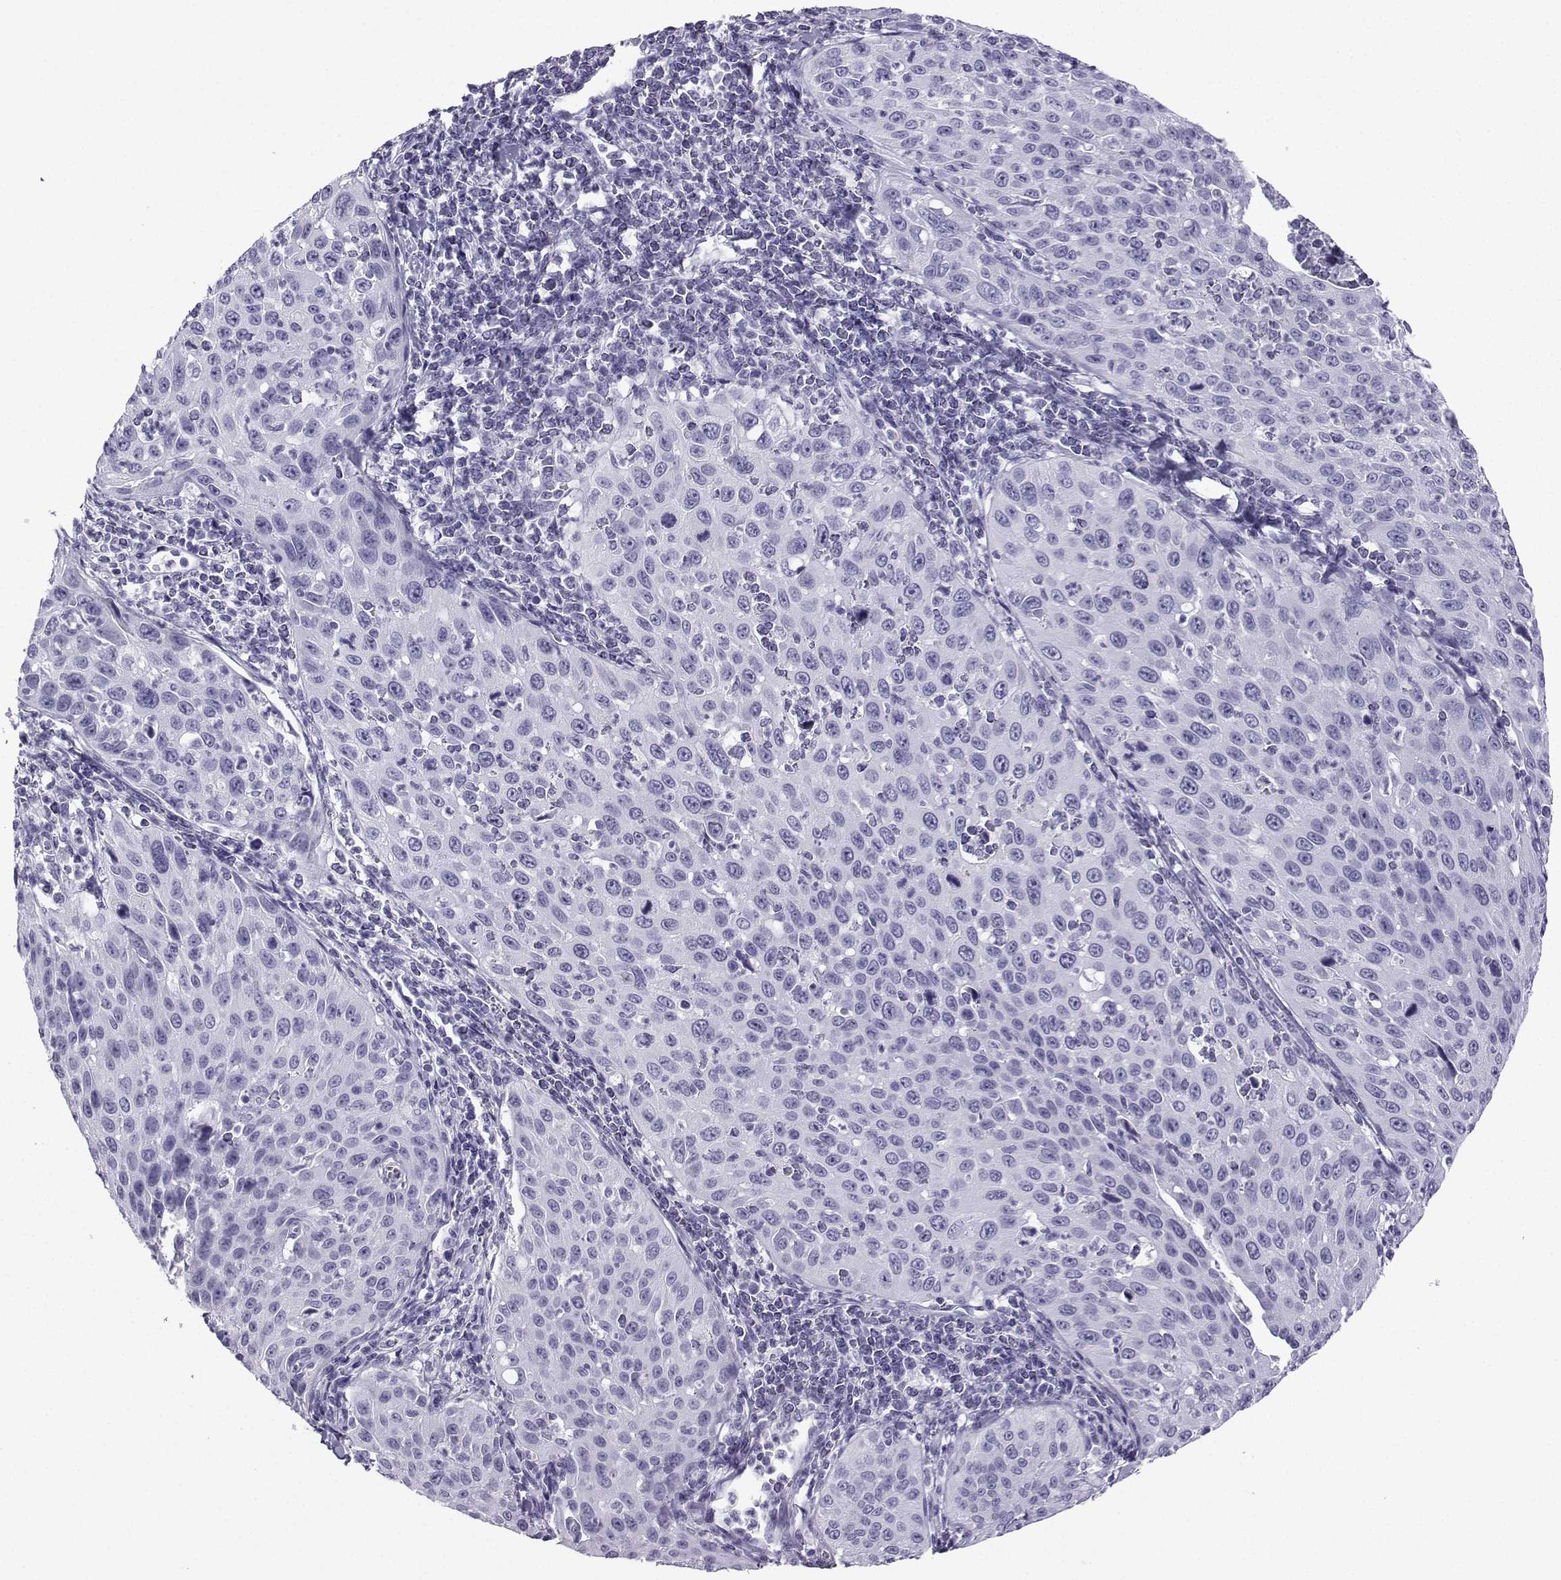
{"staining": {"intensity": "negative", "quantity": "none", "location": "none"}, "tissue": "cervical cancer", "cell_type": "Tumor cells", "image_type": "cancer", "snomed": [{"axis": "morphology", "description": "Squamous cell carcinoma, NOS"}, {"axis": "topography", "description": "Cervix"}], "caption": "Immunohistochemistry of cervical cancer shows no staining in tumor cells.", "gene": "NEFL", "patient": {"sex": "female", "age": 26}}